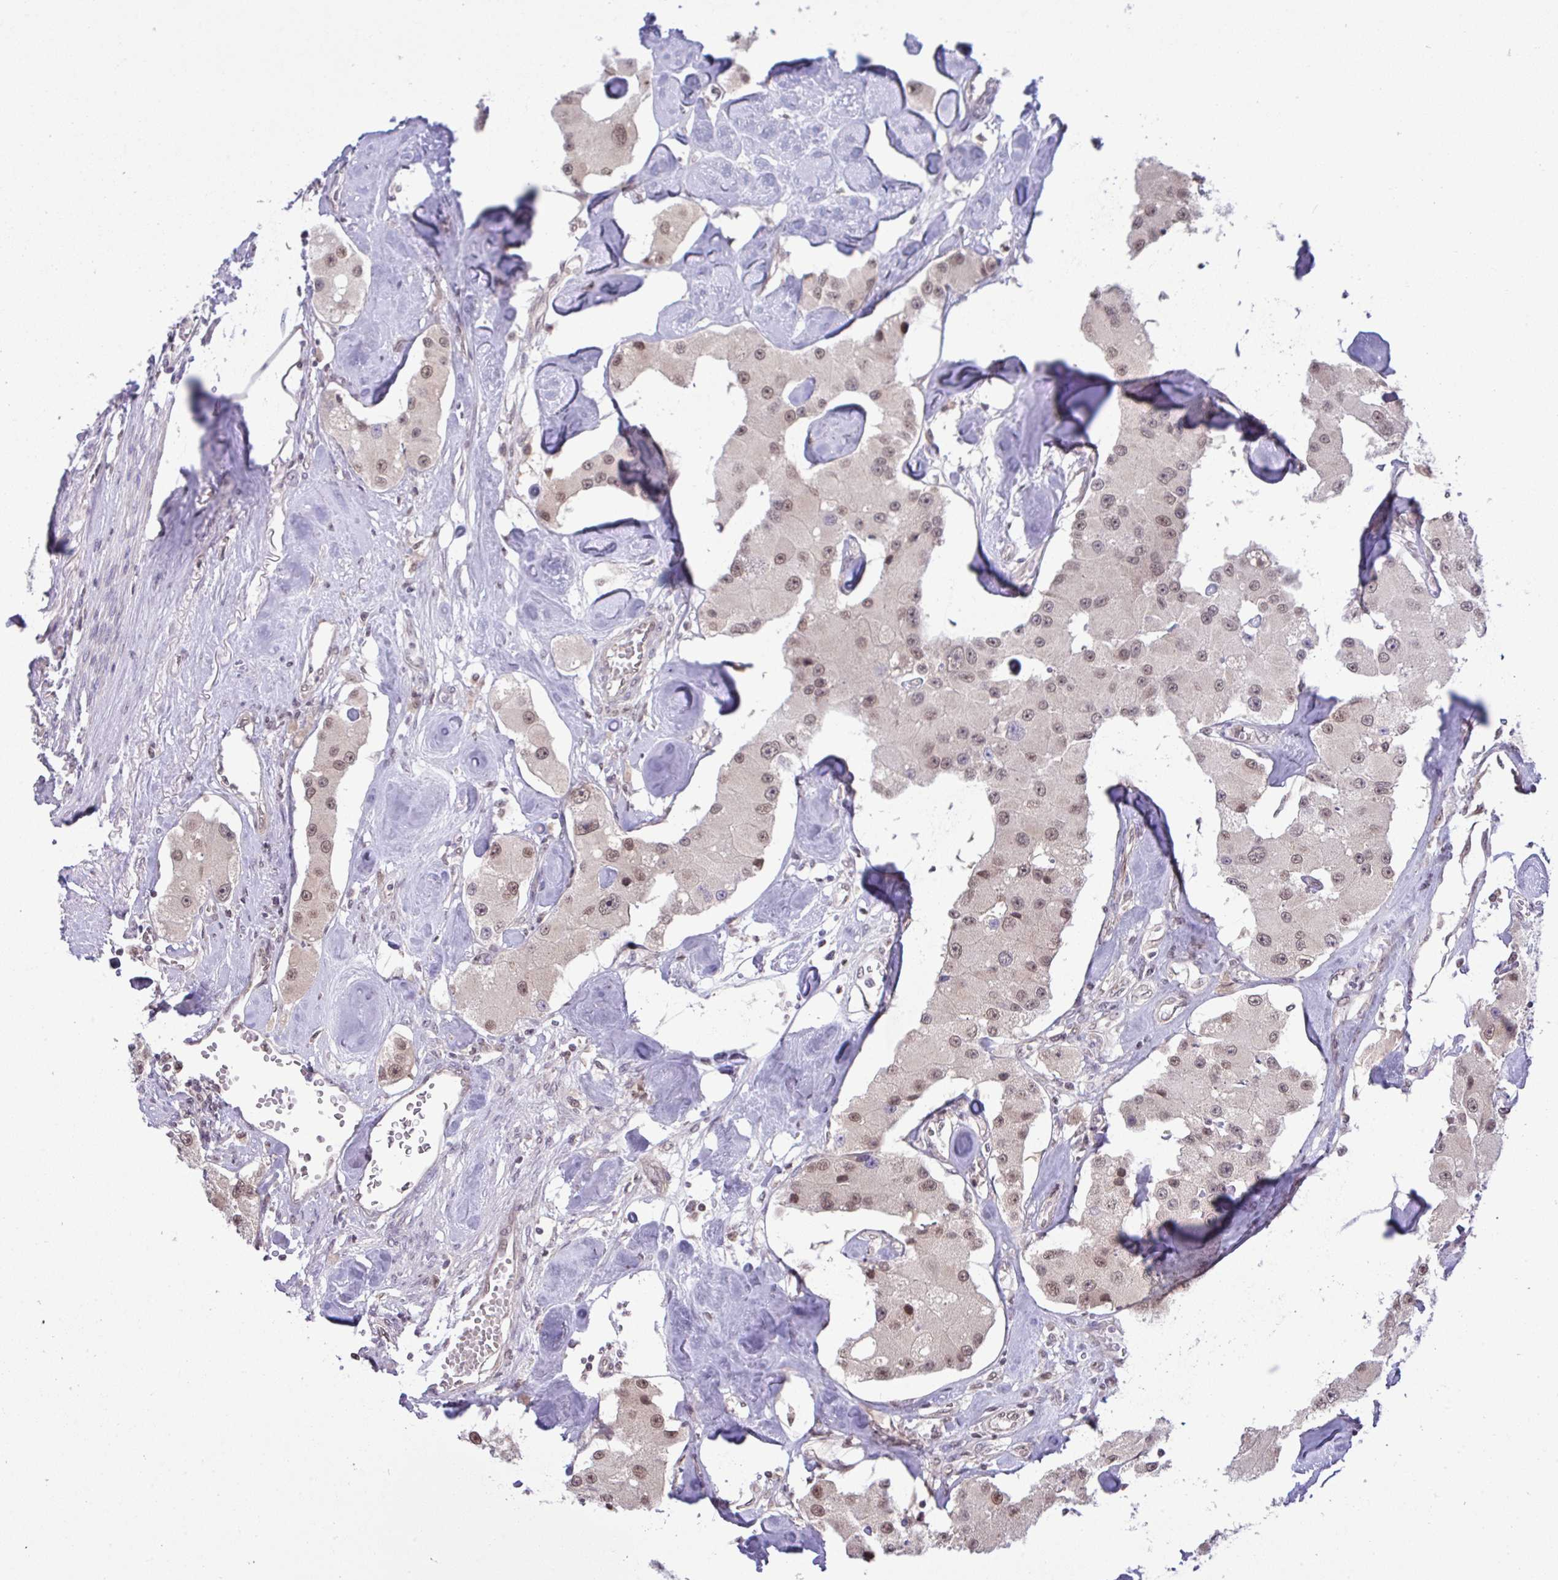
{"staining": {"intensity": "moderate", "quantity": ">75%", "location": "nuclear"}, "tissue": "carcinoid", "cell_type": "Tumor cells", "image_type": "cancer", "snomed": [{"axis": "morphology", "description": "Carcinoid, malignant, NOS"}, {"axis": "topography", "description": "Pancreas"}], "caption": "Immunohistochemical staining of carcinoid shows moderate nuclear protein expression in approximately >75% of tumor cells.", "gene": "C9orf64", "patient": {"sex": "male", "age": 41}}